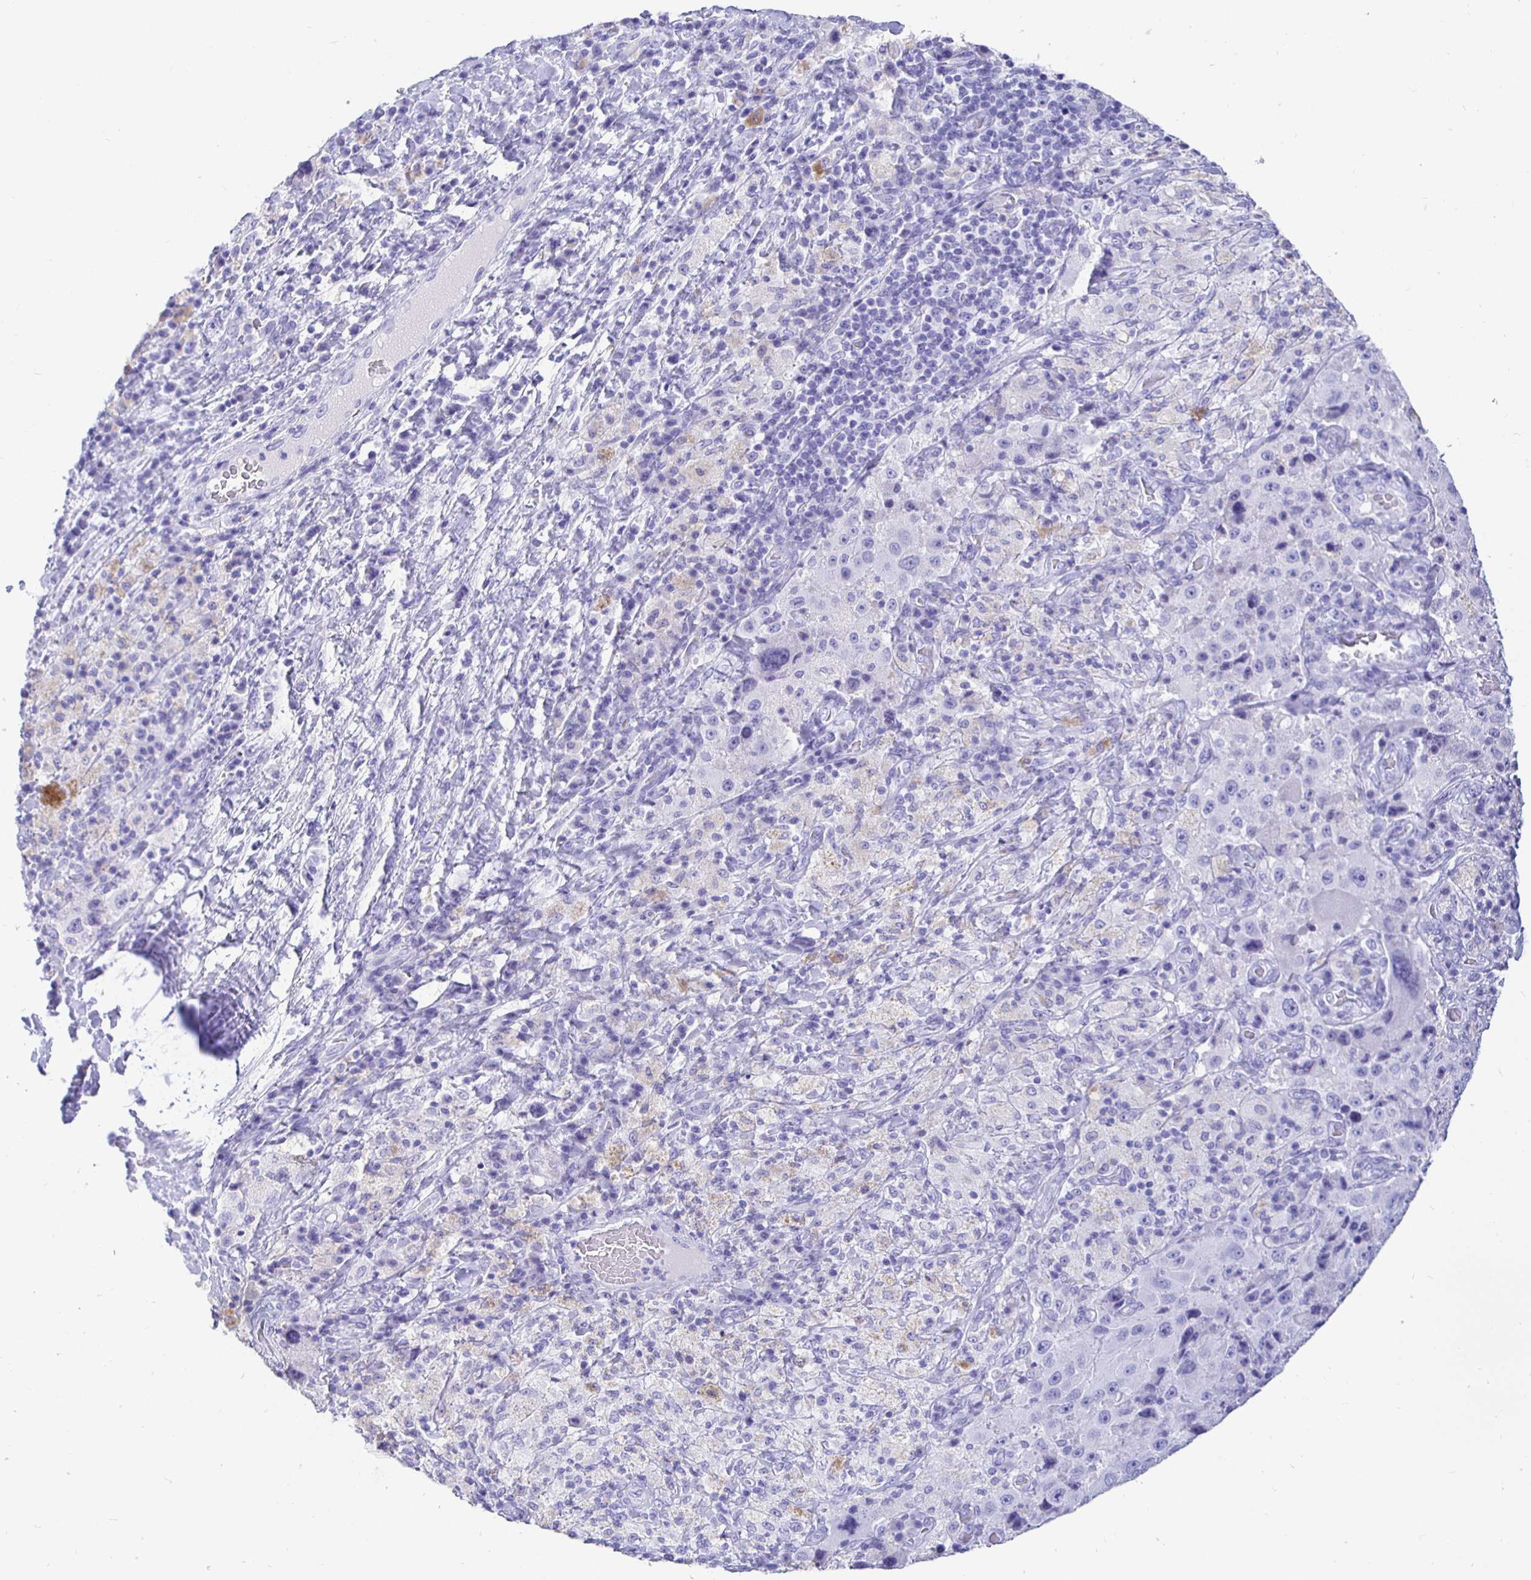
{"staining": {"intensity": "negative", "quantity": "none", "location": "none"}, "tissue": "melanoma", "cell_type": "Tumor cells", "image_type": "cancer", "snomed": [{"axis": "morphology", "description": "Malignant melanoma, Metastatic site"}, {"axis": "topography", "description": "Lymph node"}], "caption": "Melanoma stained for a protein using immunohistochemistry exhibits no staining tumor cells.", "gene": "UMOD", "patient": {"sex": "male", "age": 62}}